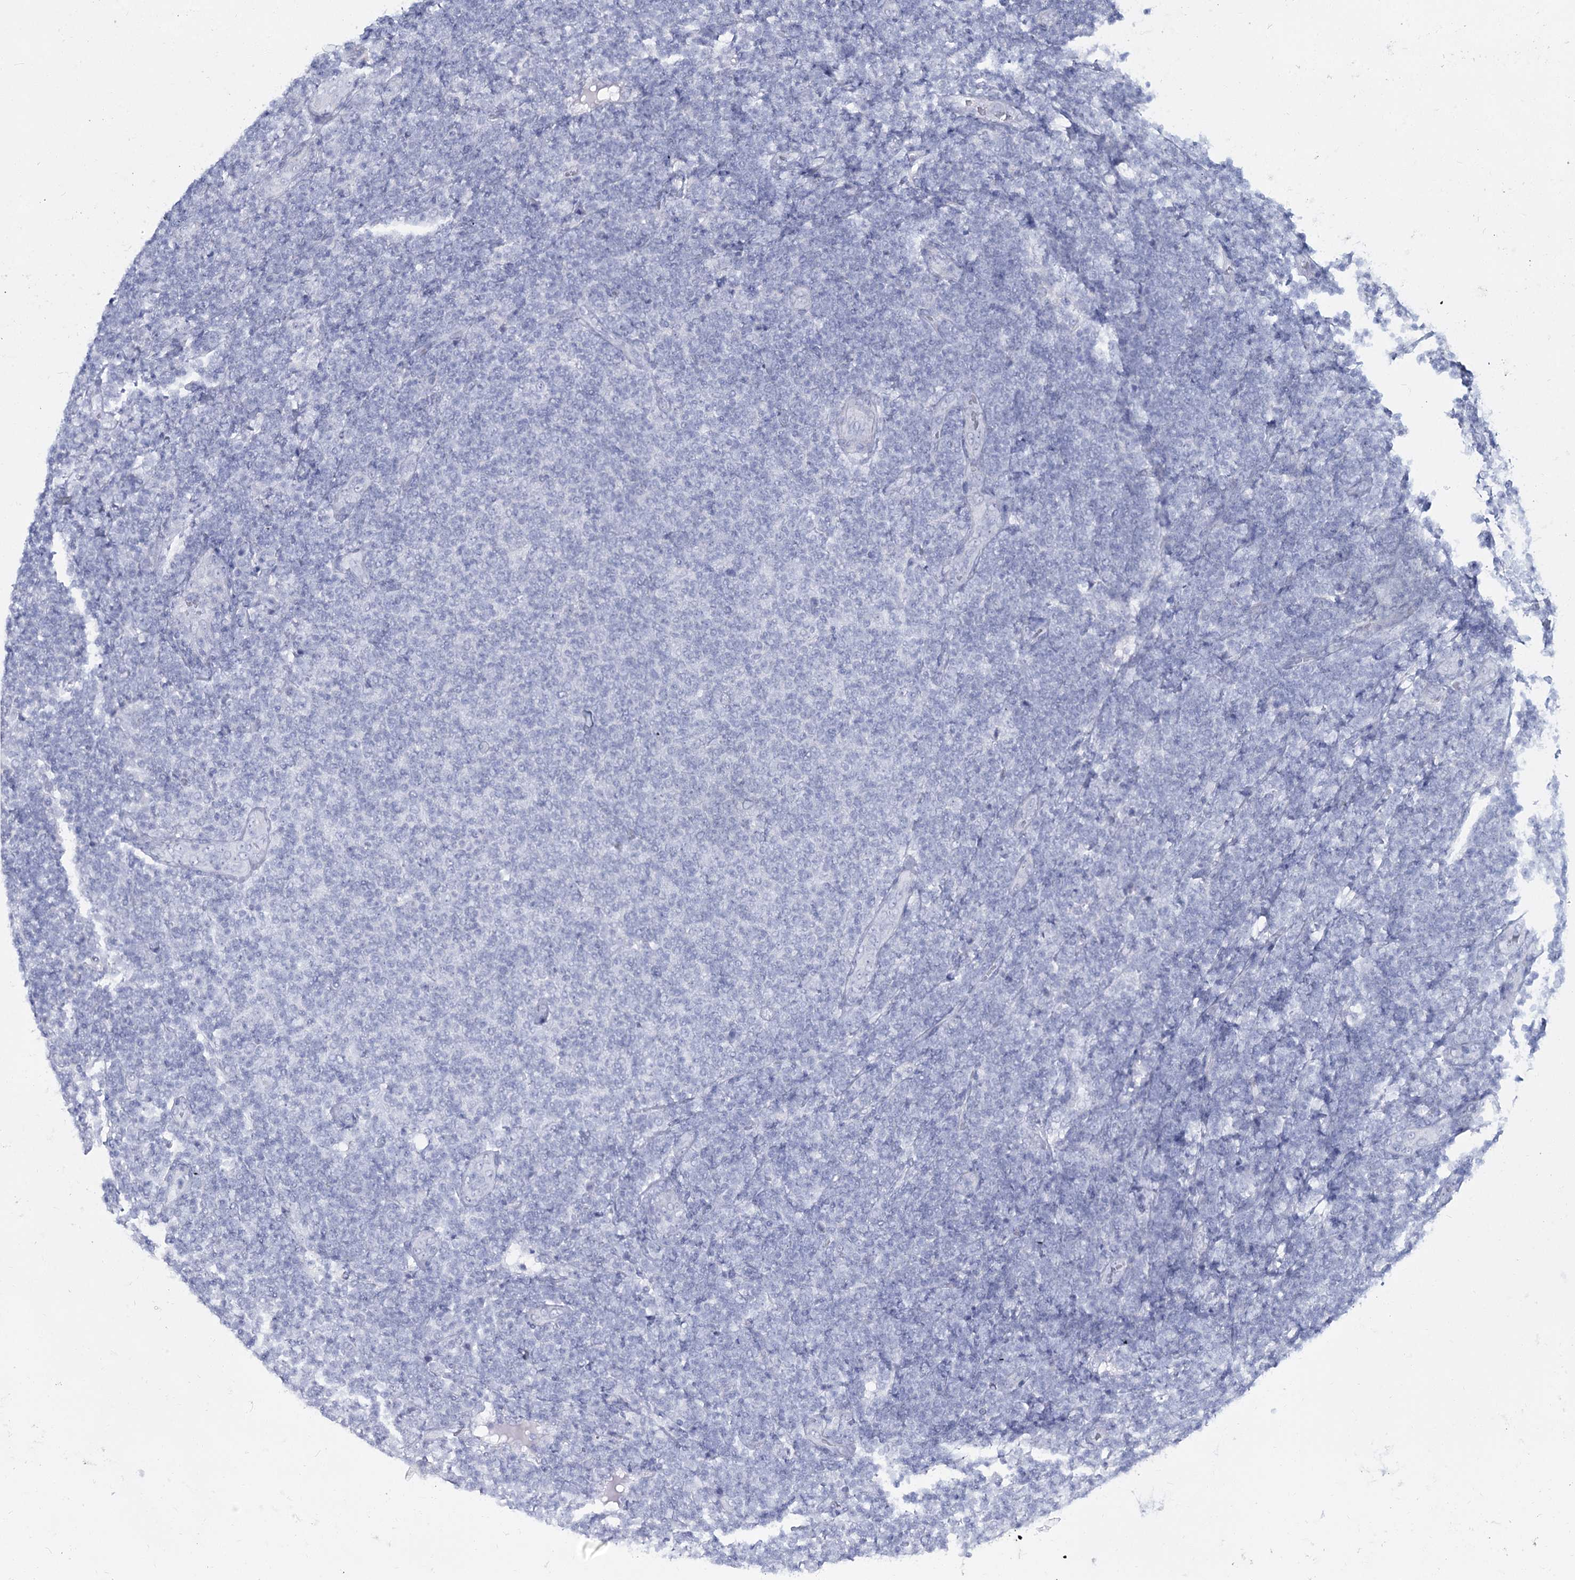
{"staining": {"intensity": "negative", "quantity": "none", "location": "none"}, "tissue": "lymphoma", "cell_type": "Tumor cells", "image_type": "cancer", "snomed": [{"axis": "morphology", "description": "Malignant lymphoma, non-Hodgkin's type, Low grade"}, {"axis": "topography", "description": "Lymph node"}], "caption": "Immunohistochemical staining of human lymphoma reveals no significant staining in tumor cells. Brightfield microscopy of IHC stained with DAB (3,3'-diaminobenzidine) (brown) and hematoxylin (blue), captured at high magnification.", "gene": "SLC17A2", "patient": {"sex": "male", "age": 66}}